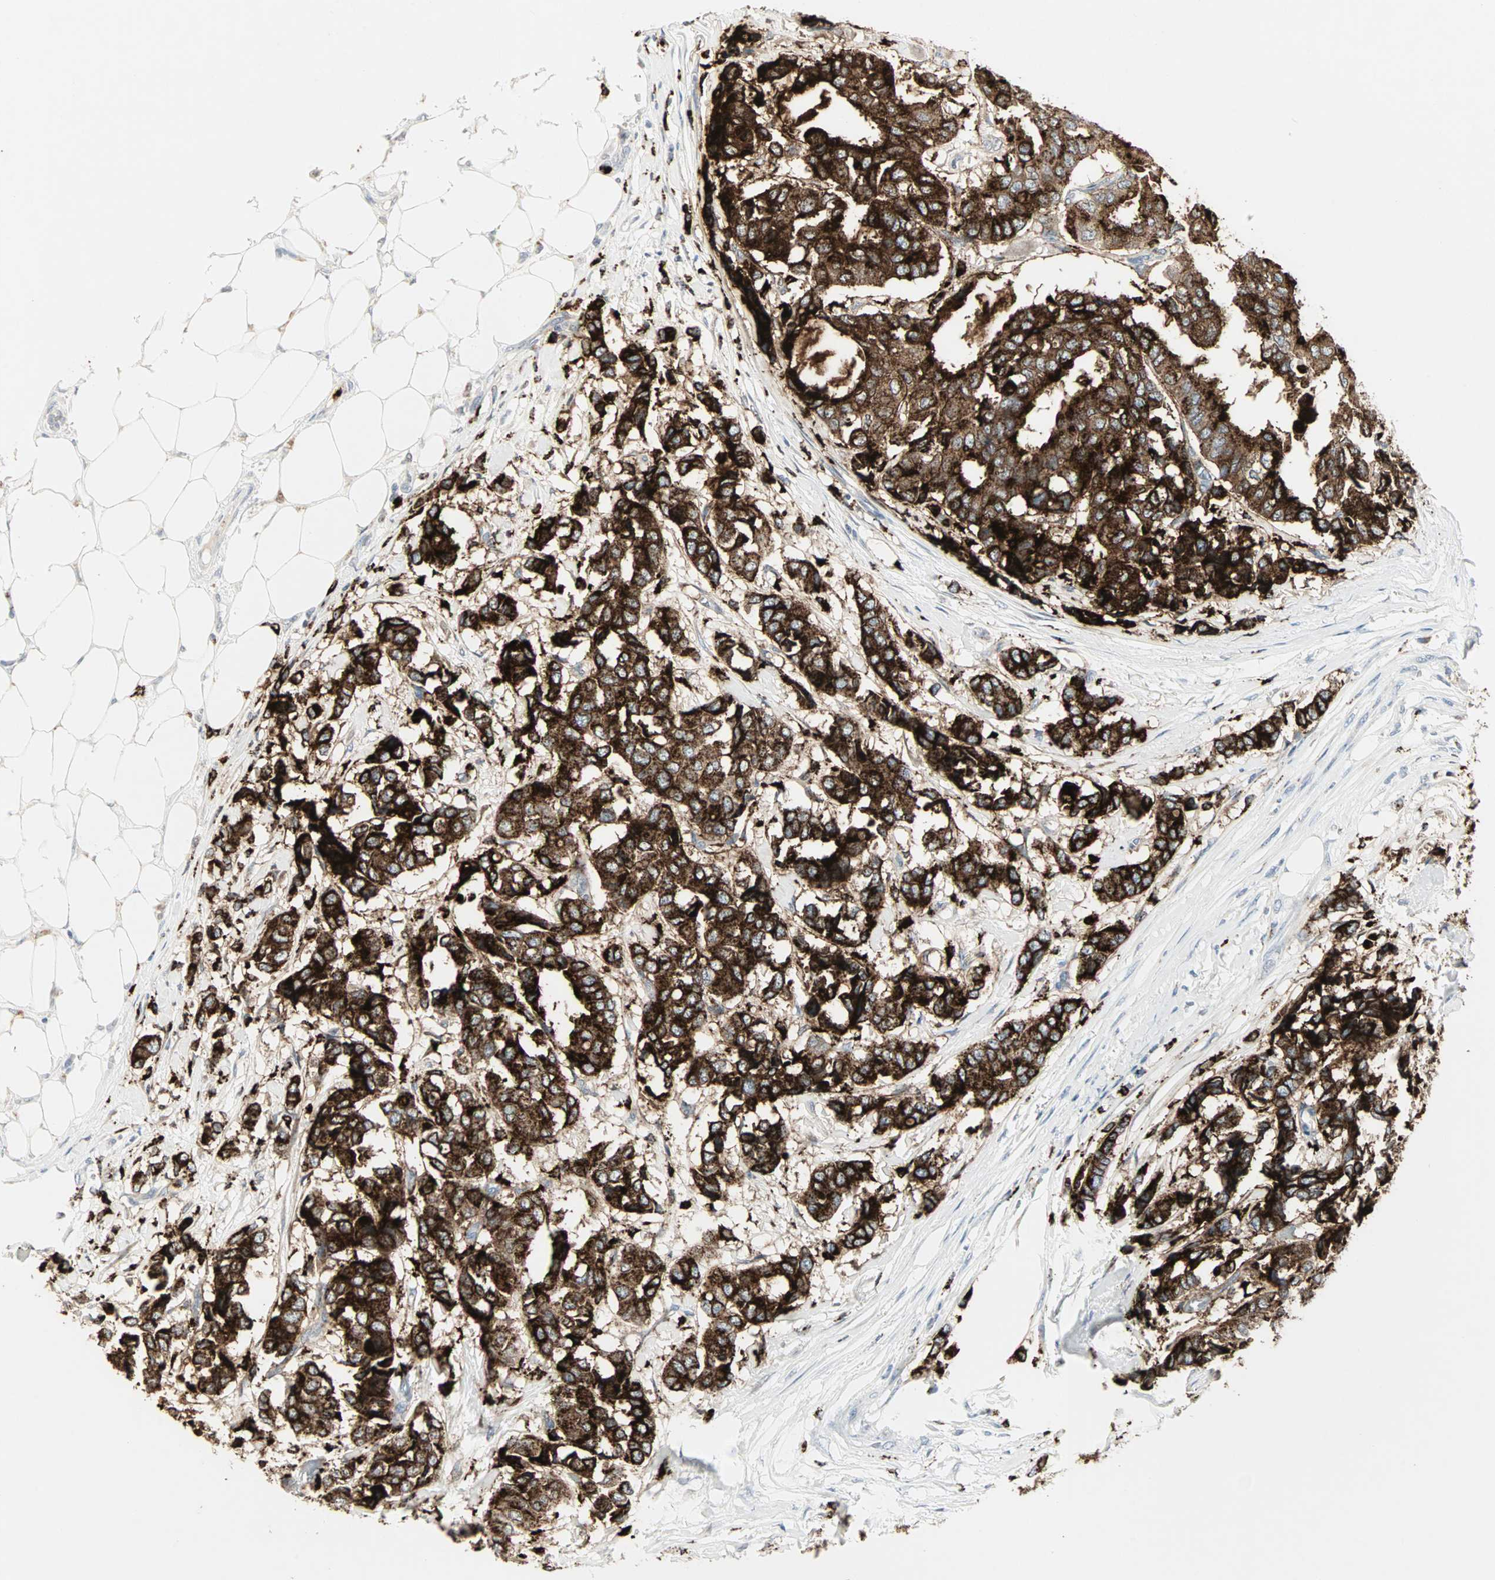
{"staining": {"intensity": "strong", "quantity": ">75%", "location": "cytoplasmic/membranous"}, "tissue": "breast cancer", "cell_type": "Tumor cells", "image_type": "cancer", "snomed": [{"axis": "morphology", "description": "Duct carcinoma"}, {"axis": "topography", "description": "Breast"}], "caption": "IHC histopathology image of neoplastic tissue: human breast cancer stained using immunohistochemistry shows high levels of strong protein expression localized specifically in the cytoplasmic/membranous of tumor cells, appearing as a cytoplasmic/membranous brown color.", "gene": "CEACAM6", "patient": {"sex": "female", "age": 87}}